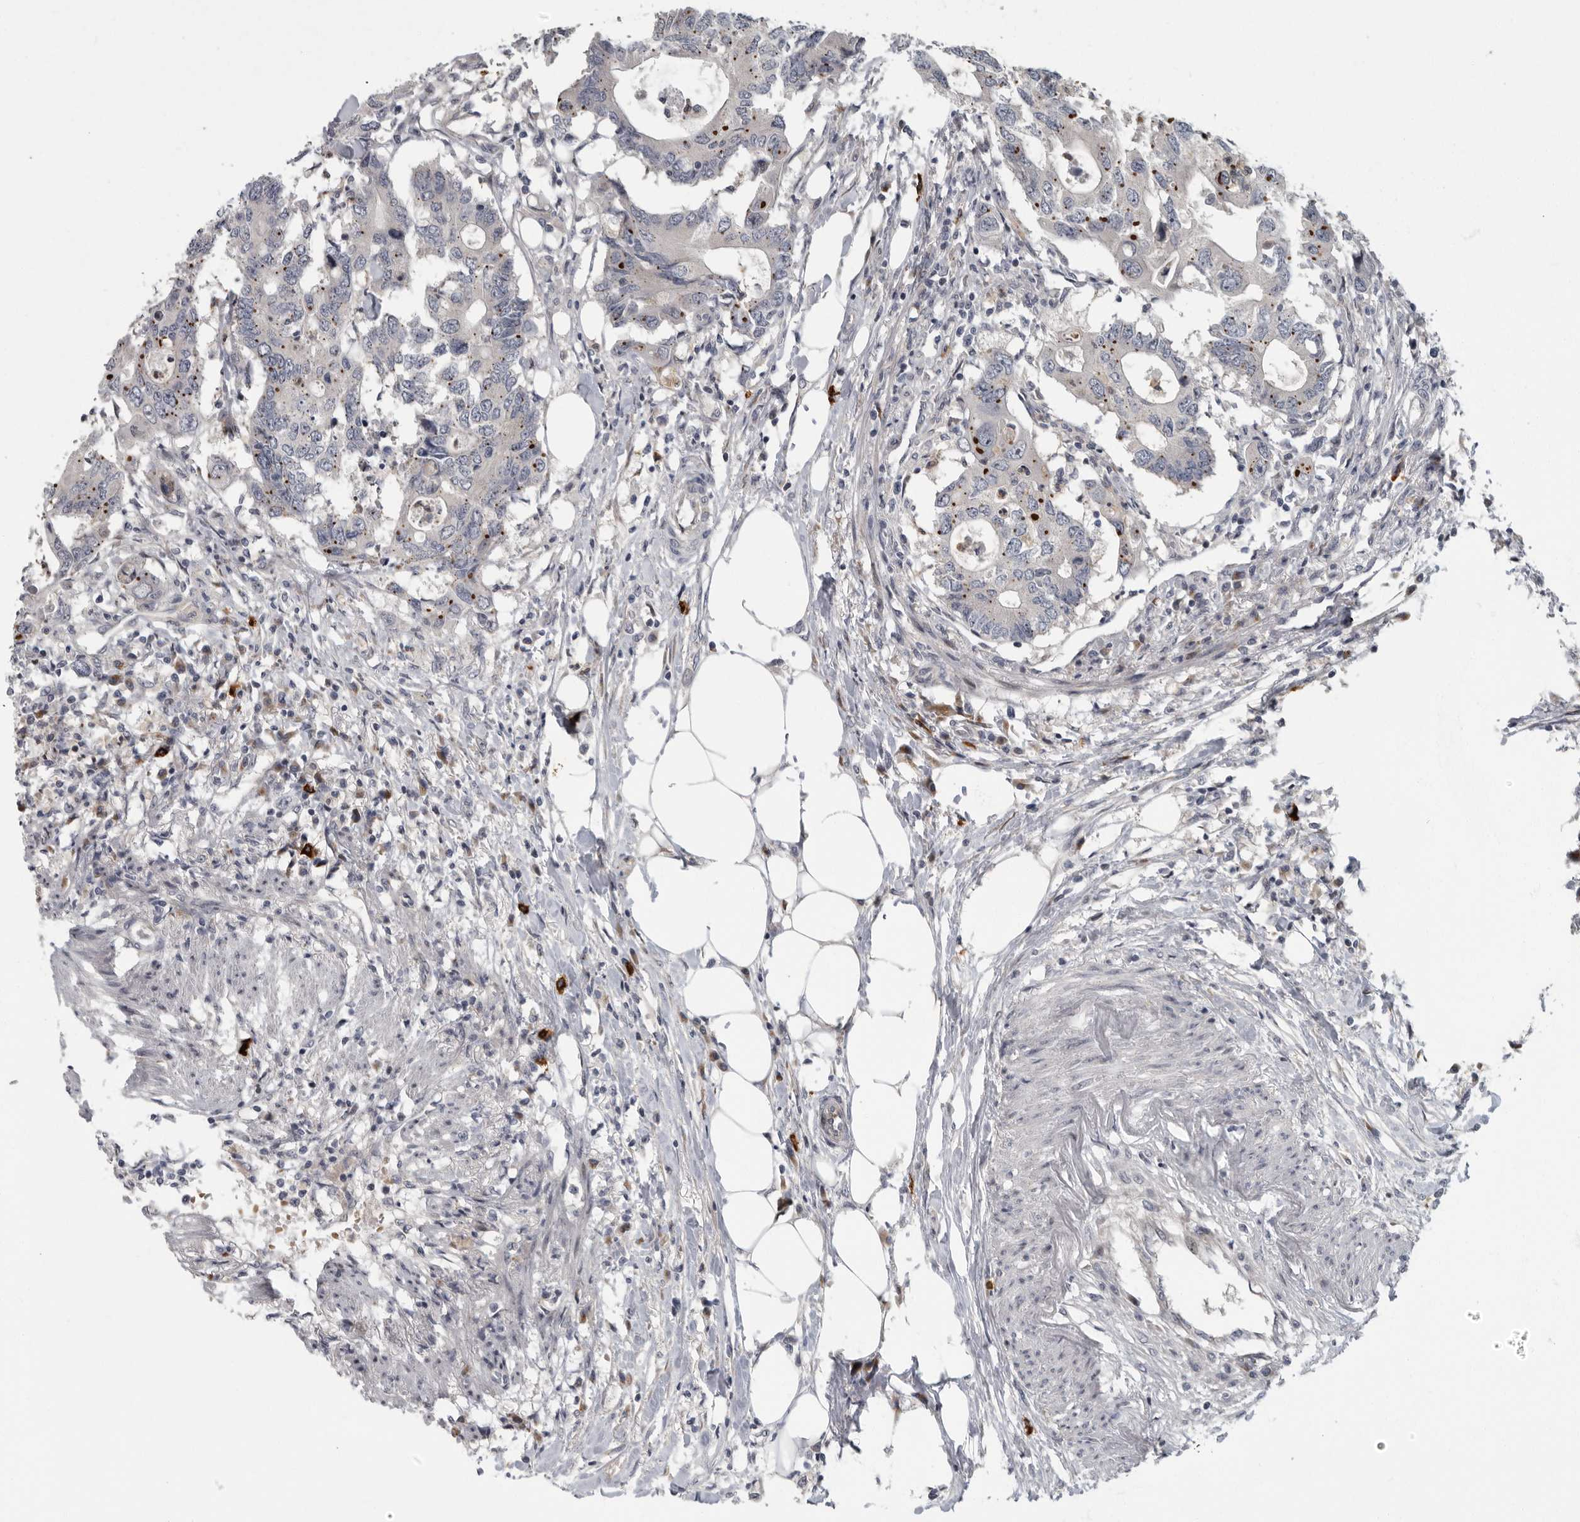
{"staining": {"intensity": "moderate", "quantity": "<25%", "location": "cytoplasmic/membranous"}, "tissue": "colorectal cancer", "cell_type": "Tumor cells", "image_type": "cancer", "snomed": [{"axis": "morphology", "description": "Adenocarcinoma, NOS"}, {"axis": "topography", "description": "Colon"}], "caption": "An image of human colorectal cancer (adenocarcinoma) stained for a protein displays moderate cytoplasmic/membranous brown staining in tumor cells. (IHC, brightfield microscopy, high magnification).", "gene": "PDCD11", "patient": {"sex": "male", "age": 71}}